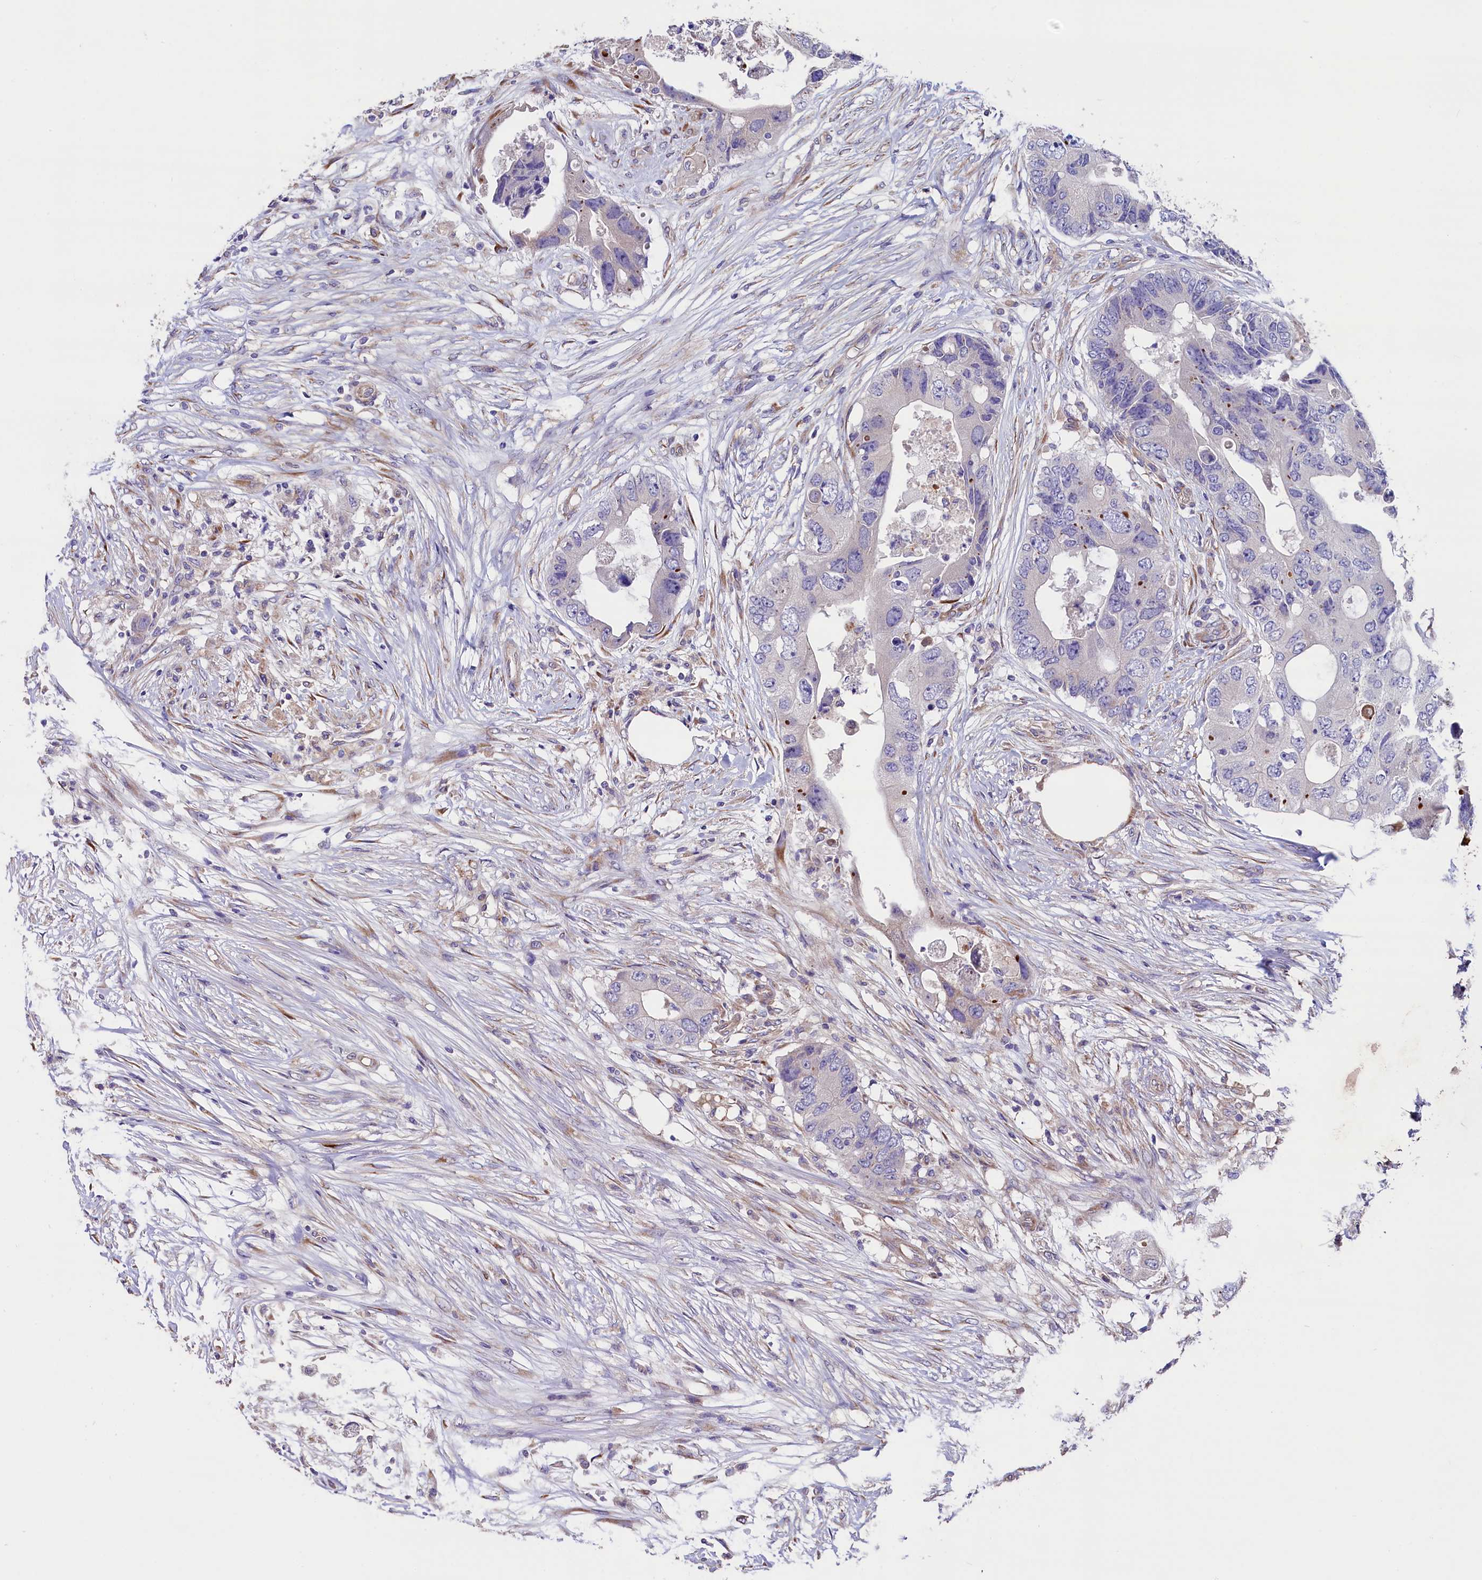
{"staining": {"intensity": "negative", "quantity": "none", "location": "none"}, "tissue": "colorectal cancer", "cell_type": "Tumor cells", "image_type": "cancer", "snomed": [{"axis": "morphology", "description": "Adenocarcinoma, NOS"}, {"axis": "topography", "description": "Colon"}], "caption": "High magnification brightfield microscopy of colorectal adenocarcinoma stained with DAB (3,3'-diaminobenzidine) (brown) and counterstained with hematoxylin (blue): tumor cells show no significant positivity.", "gene": "GPR108", "patient": {"sex": "male", "age": 71}}